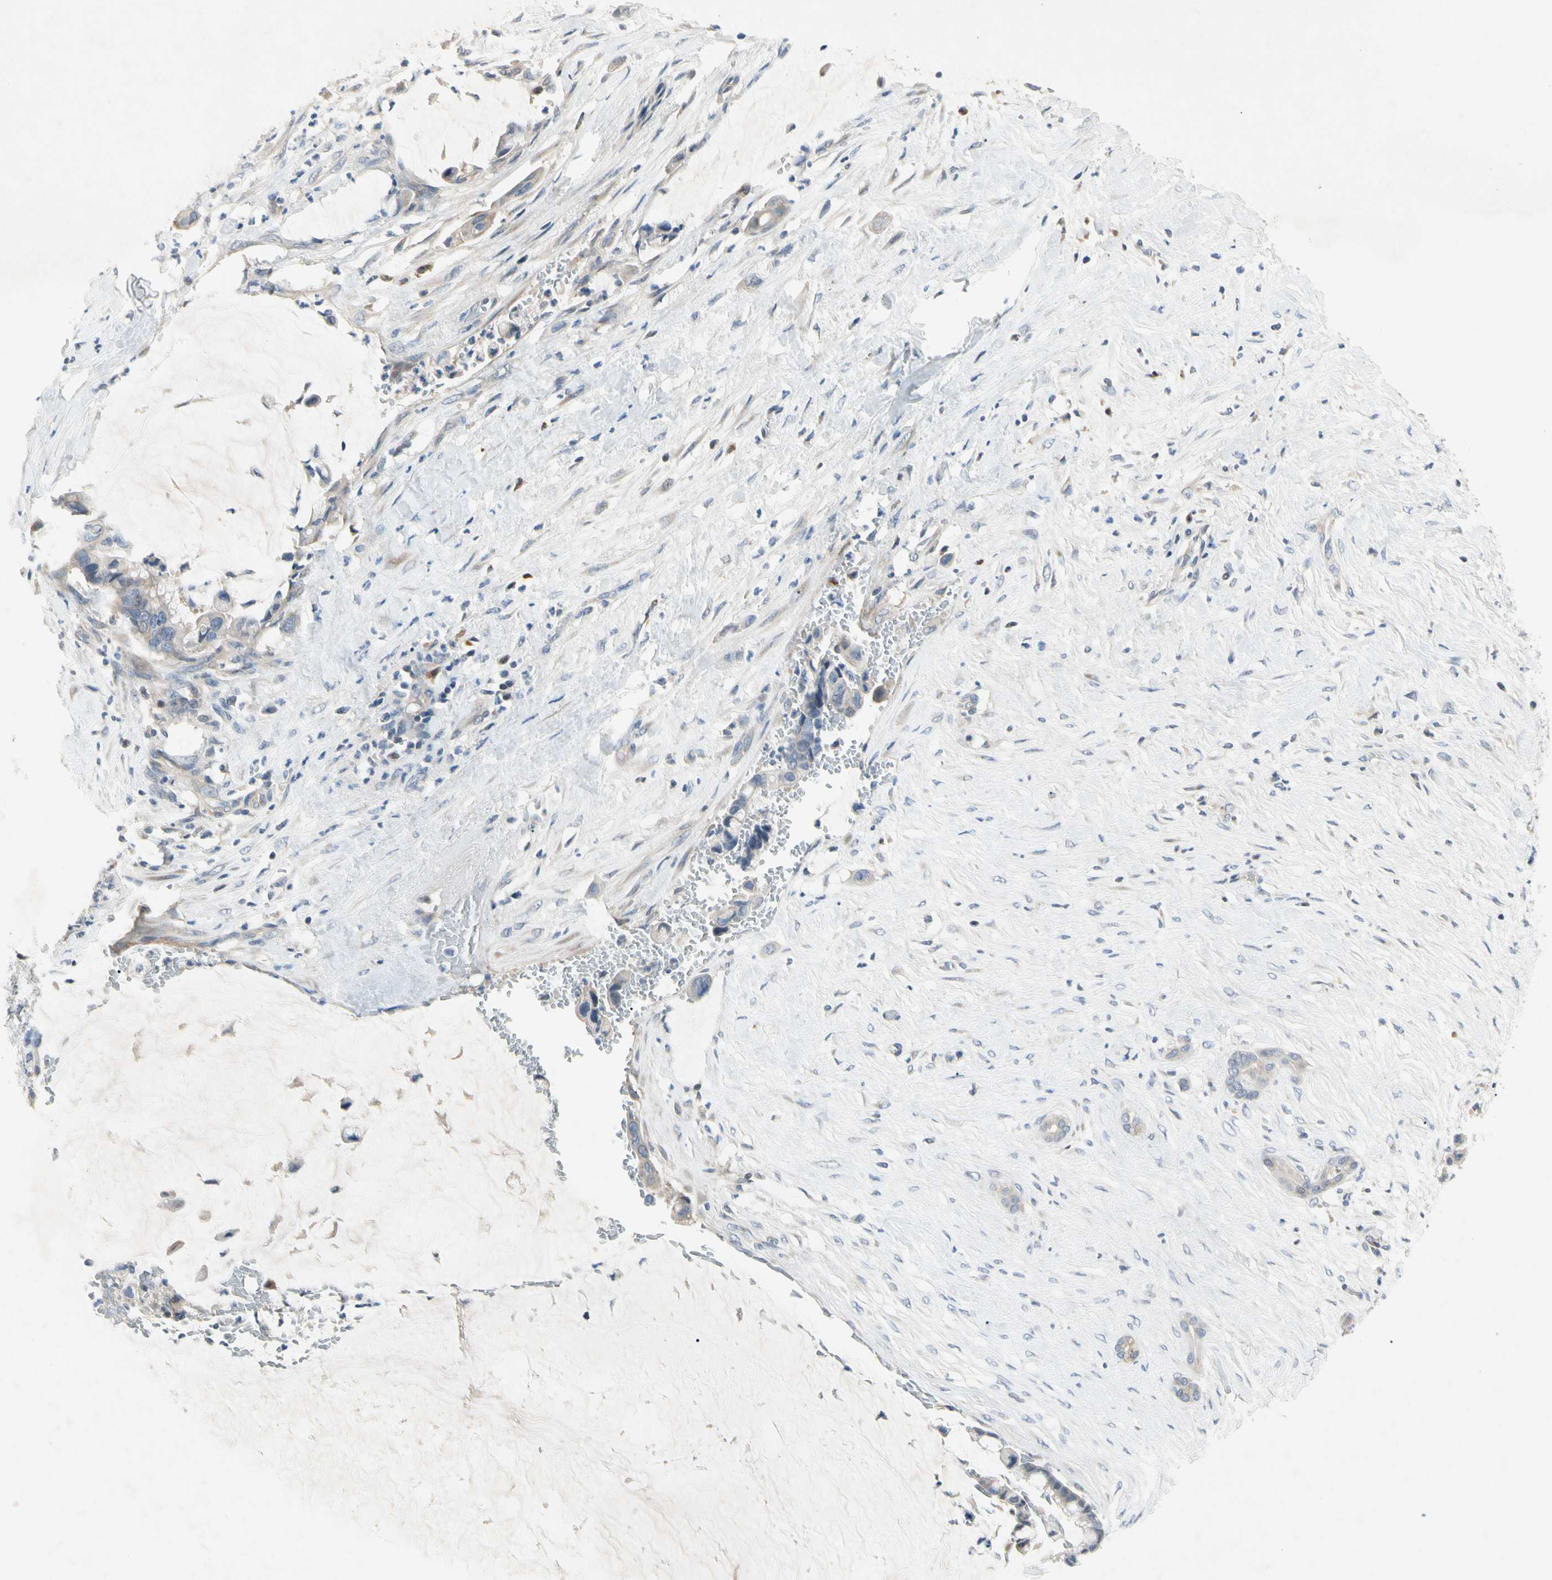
{"staining": {"intensity": "weak", "quantity": ">75%", "location": "cytoplasmic/membranous"}, "tissue": "pancreatic cancer", "cell_type": "Tumor cells", "image_type": "cancer", "snomed": [{"axis": "morphology", "description": "Adenocarcinoma, NOS"}, {"axis": "topography", "description": "Pancreas"}], "caption": "An image showing weak cytoplasmic/membranous staining in approximately >75% of tumor cells in pancreatic cancer, as visualized by brown immunohistochemical staining.", "gene": "GAS6", "patient": {"sex": "male", "age": 41}}